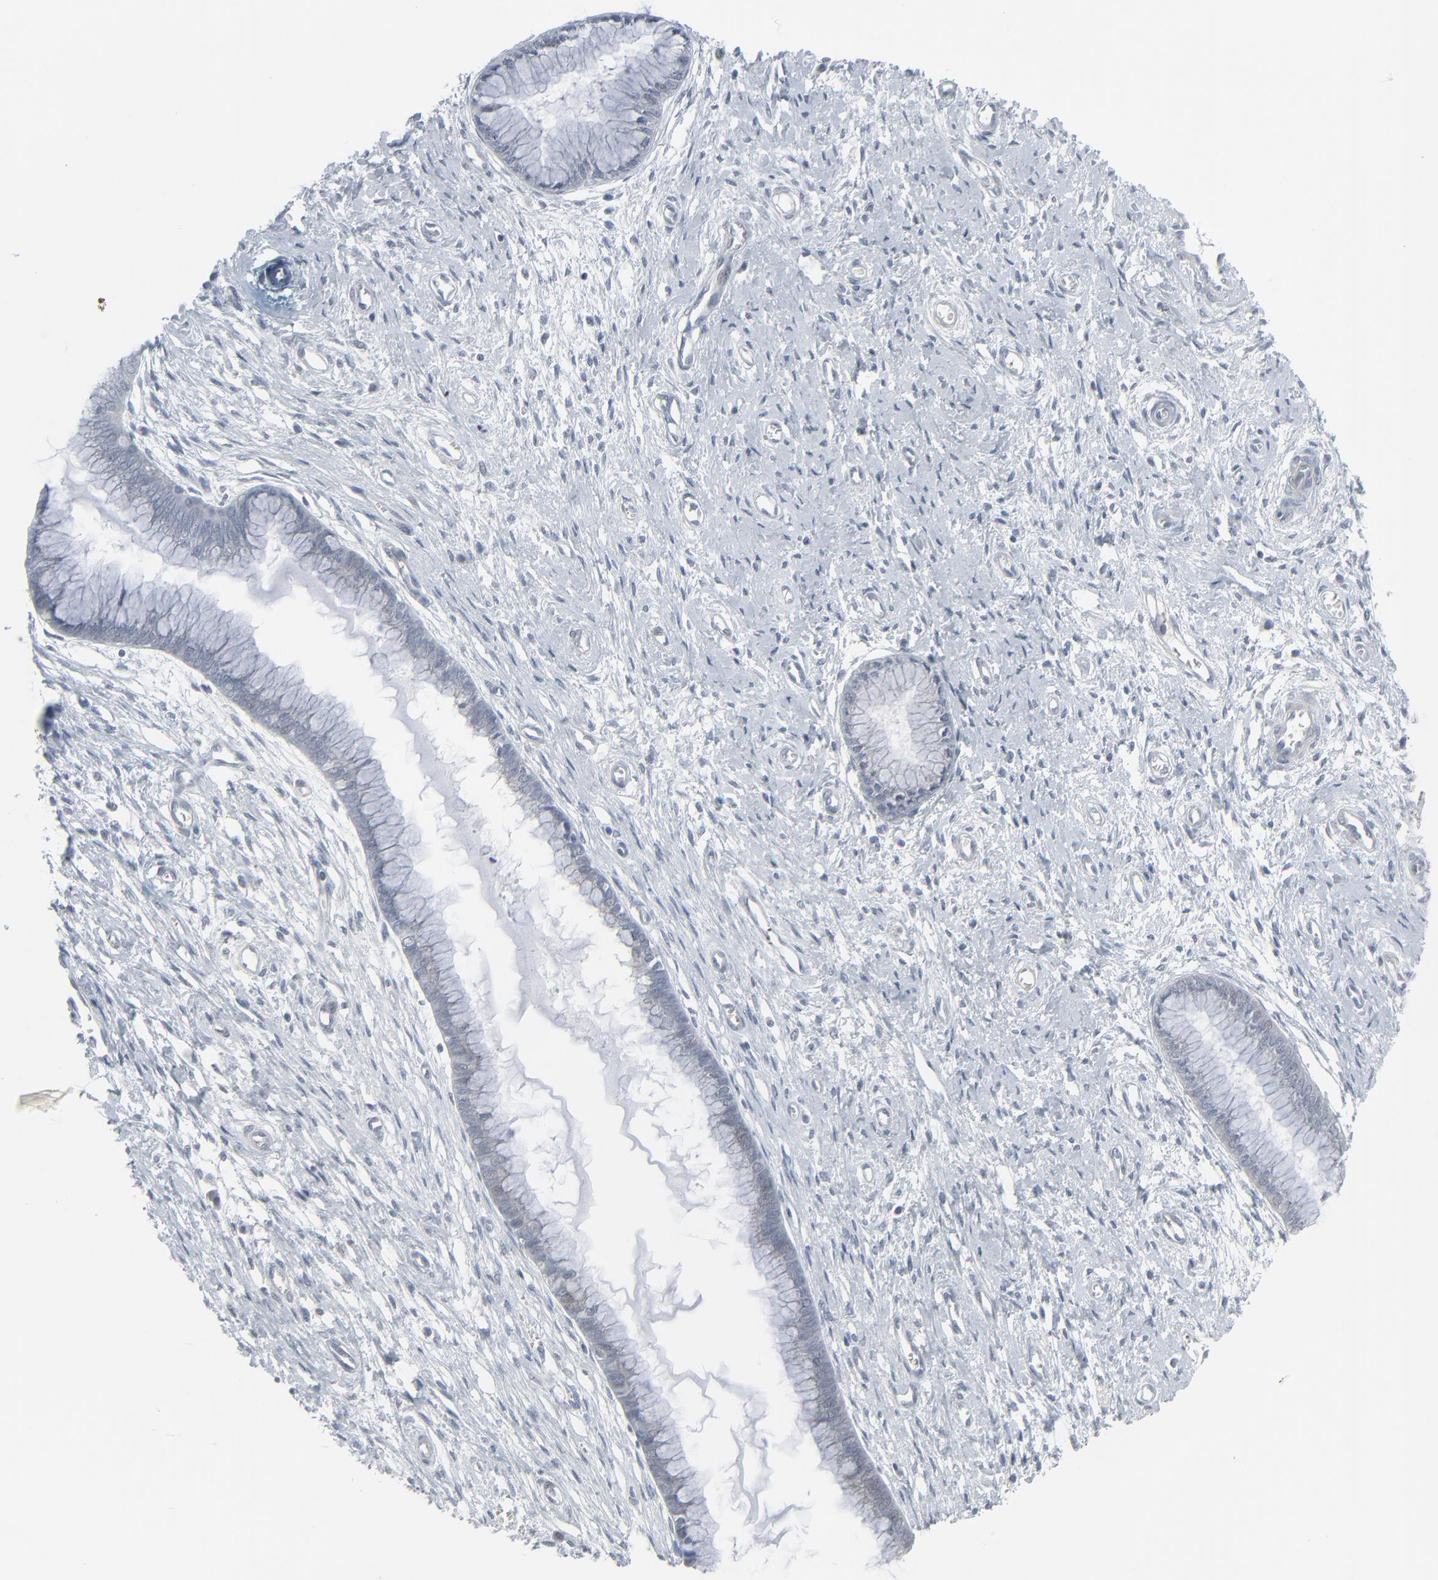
{"staining": {"intensity": "negative", "quantity": "none", "location": "none"}, "tissue": "cervix", "cell_type": "Glandular cells", "image_type": "normal", "snomed": [{"axis": "morphology", "description": "Normal tissue, NOS"}, {"axis": "topography", "description": "Cervix"}], "caption": "This is an immunohistochemistry (IHC) micrograph of benign human cervix. There is no staining in glandular cells.", "gene": "NEUROD1", "patient": {"sex": "female", "age": 55}}